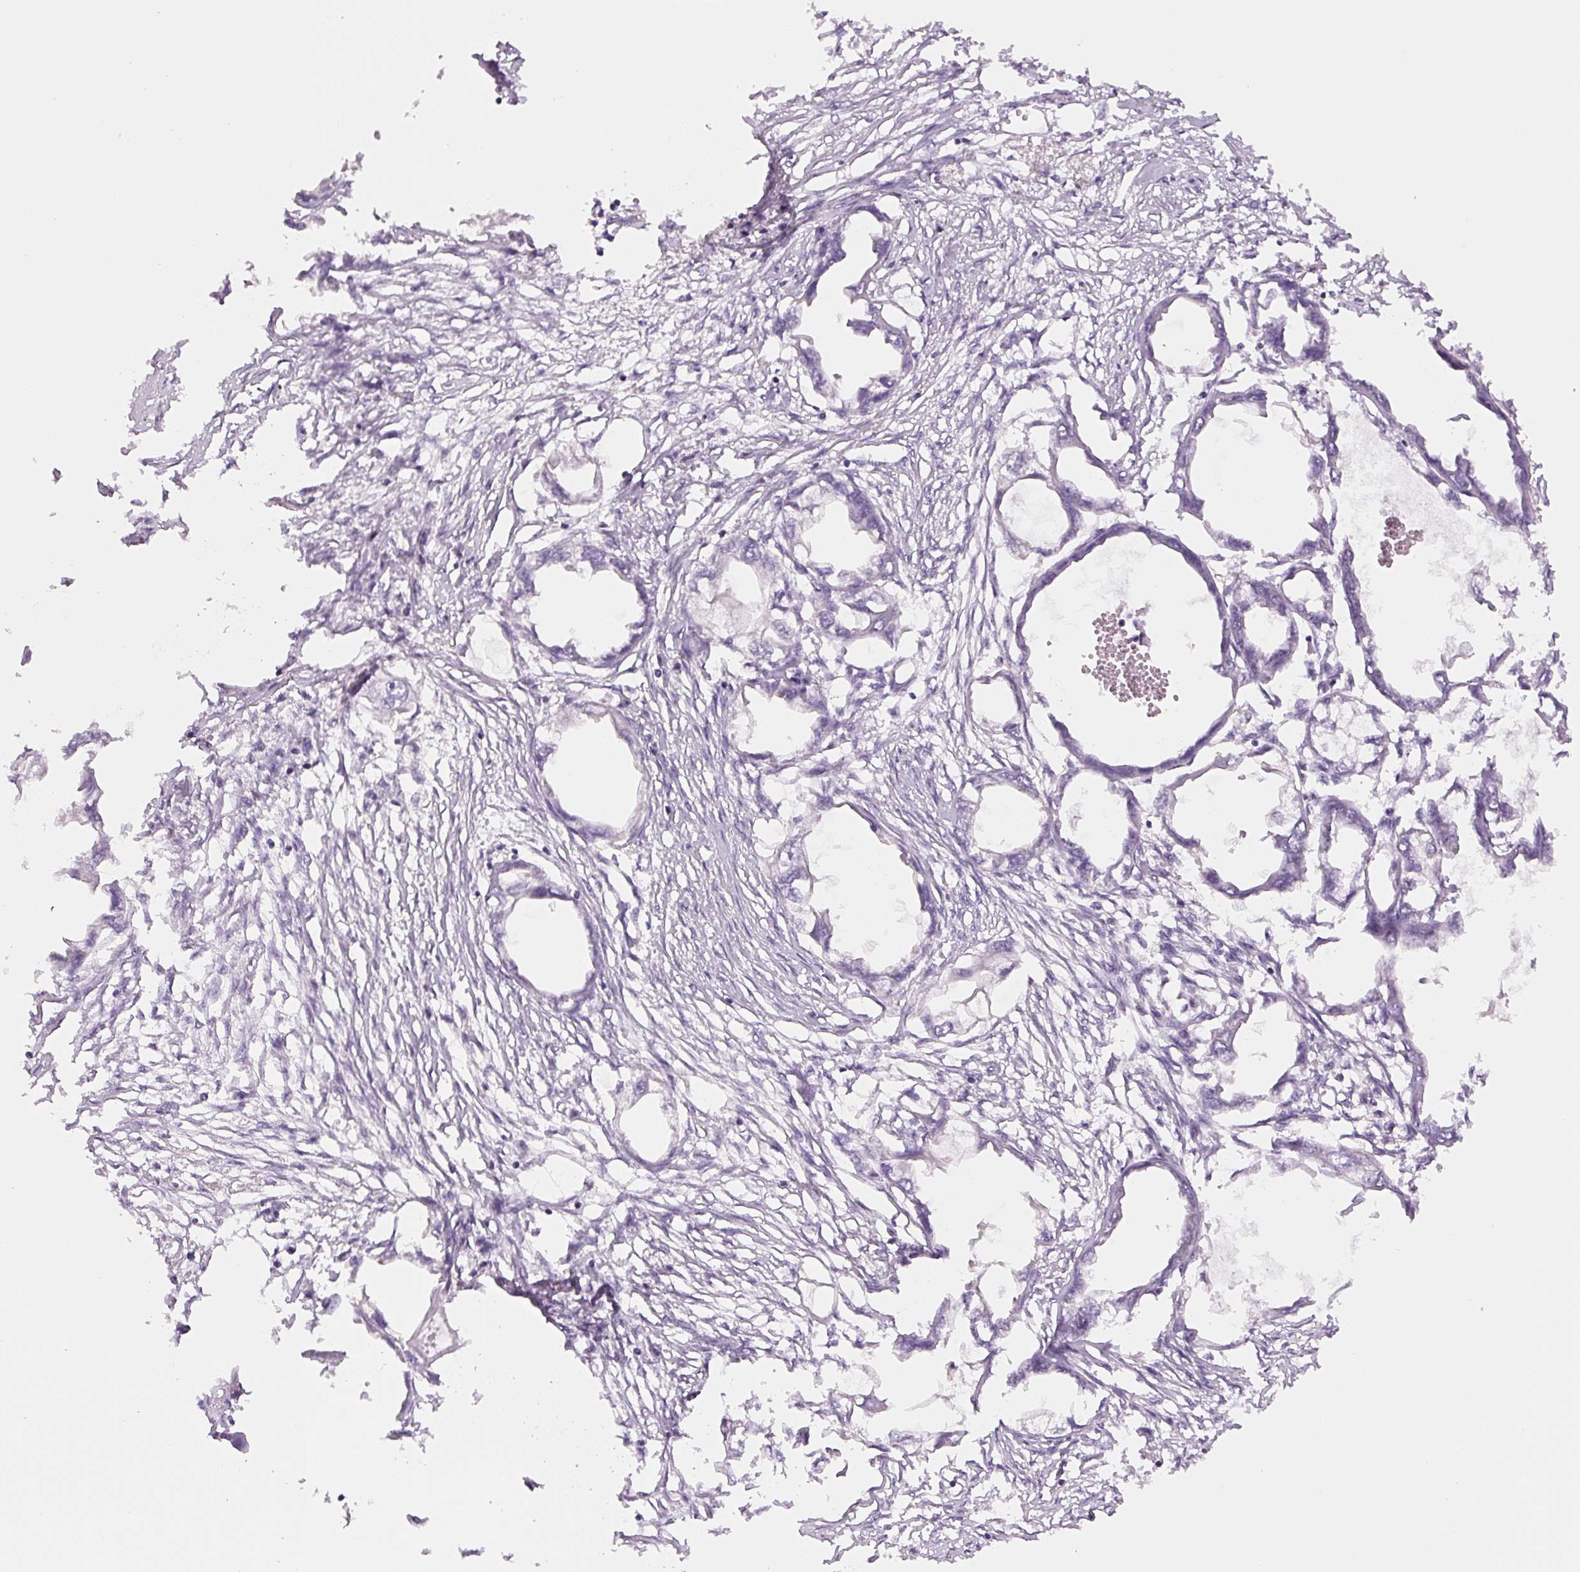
{"staining": {"intensity": "negative", "quantity": "none", "location": "none"}, "tissue": "endometrial cancer", "cell_type": "Tumor cells", "image_type": "cancer", "snomed": [{"axis": "morphology", "description": "Adenocarcinoma, NOS"}, {"axis": "morphology", "description": "Adenocarcinoma, metastatic, NOS"}, {"axis": "topography", "description": "Adipose tissue"}, {"axis": "topography", "description": "Endometrium"}], "caption": "Human adenocarcinoma (endometrial) stained for a protein using immunohistochemistry (IHC) shows no staining in tumor cells.", "gene": "YIF1B", "patient": {"sex": "female", "age": 67}}